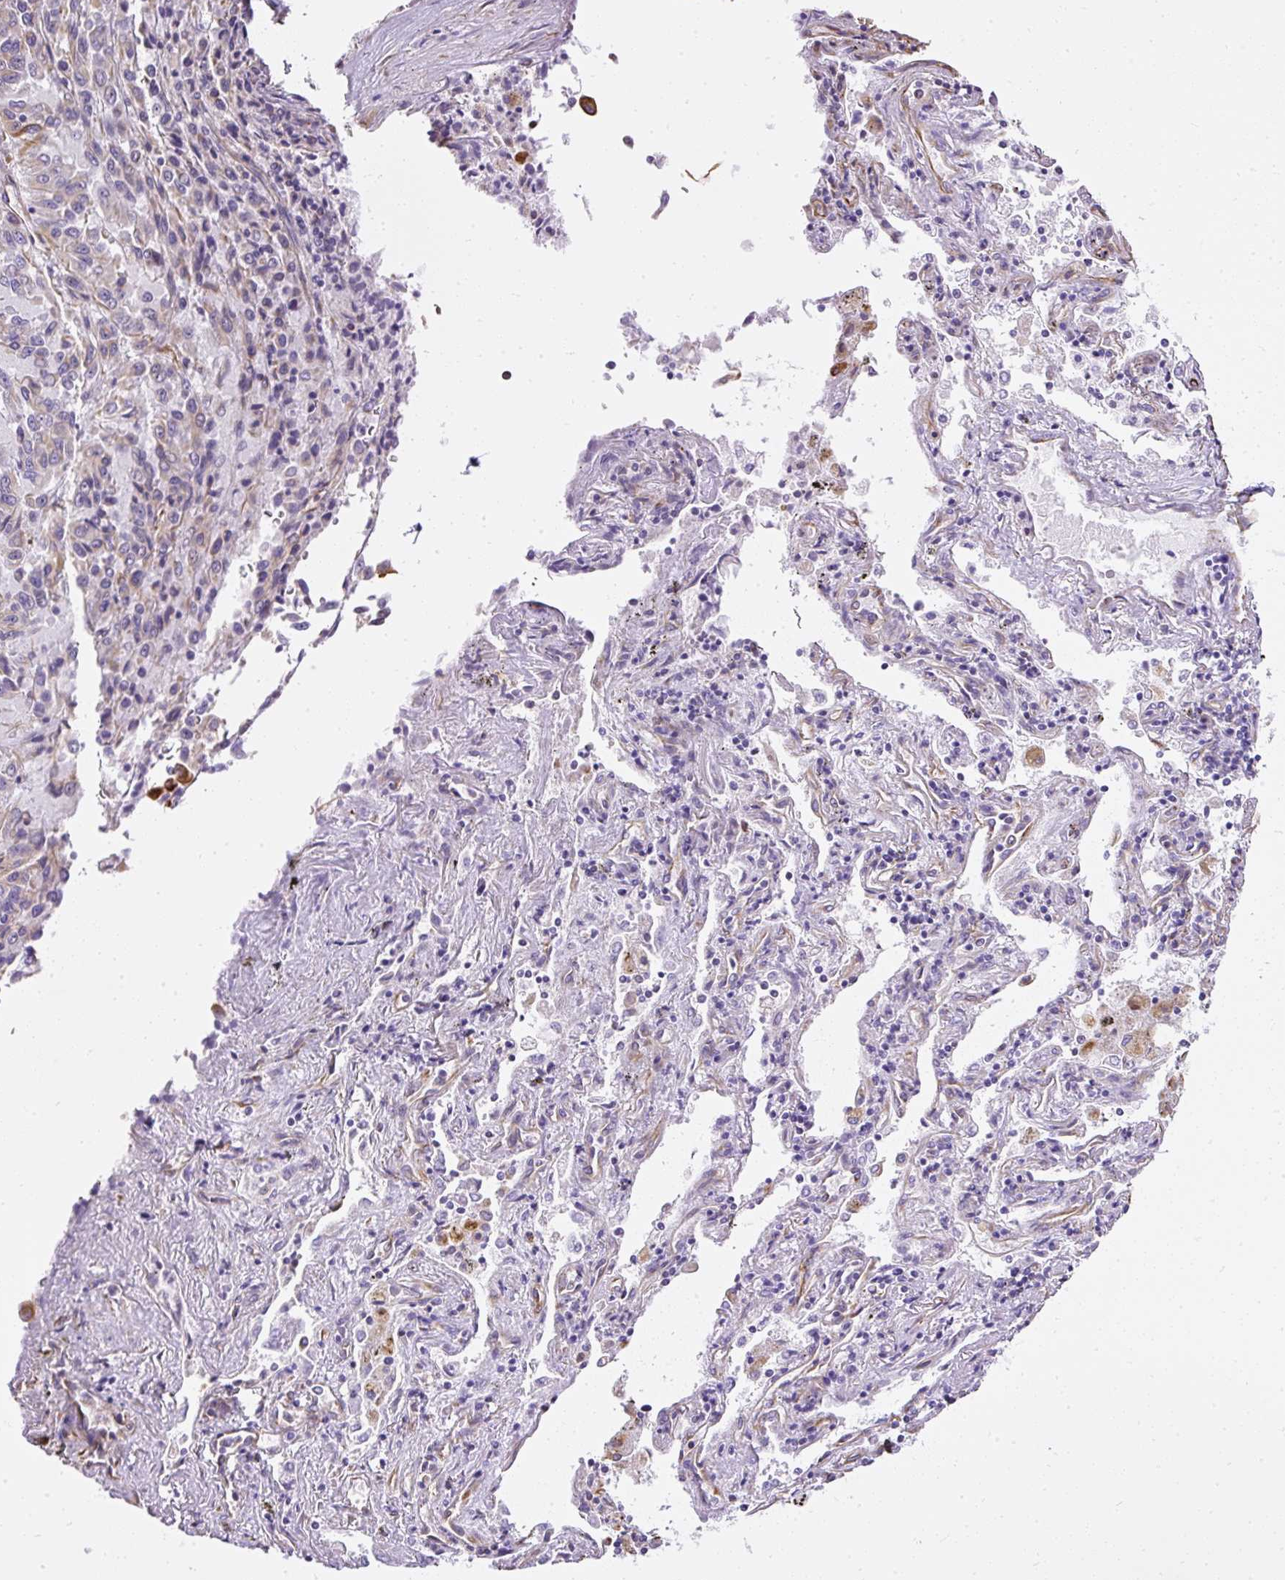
{"staining": {"intensity": "negative", "quantity": "none", "location": "none"}, "tissue": "melanoma", "cell_type": "Tumor cells", "image_type": "cancer", "snomed": [{"axis": "morphology", "description": "Malignant melanoma, Metastatic site"}, {"axis": "topography", "description": "Lung"}], "caption": "A micrograph of melanoma stained for a protein exhibits no brown staining in tumor cells.", "gene": "PLS1", "patient": {"sex": "male", "age": 64}}